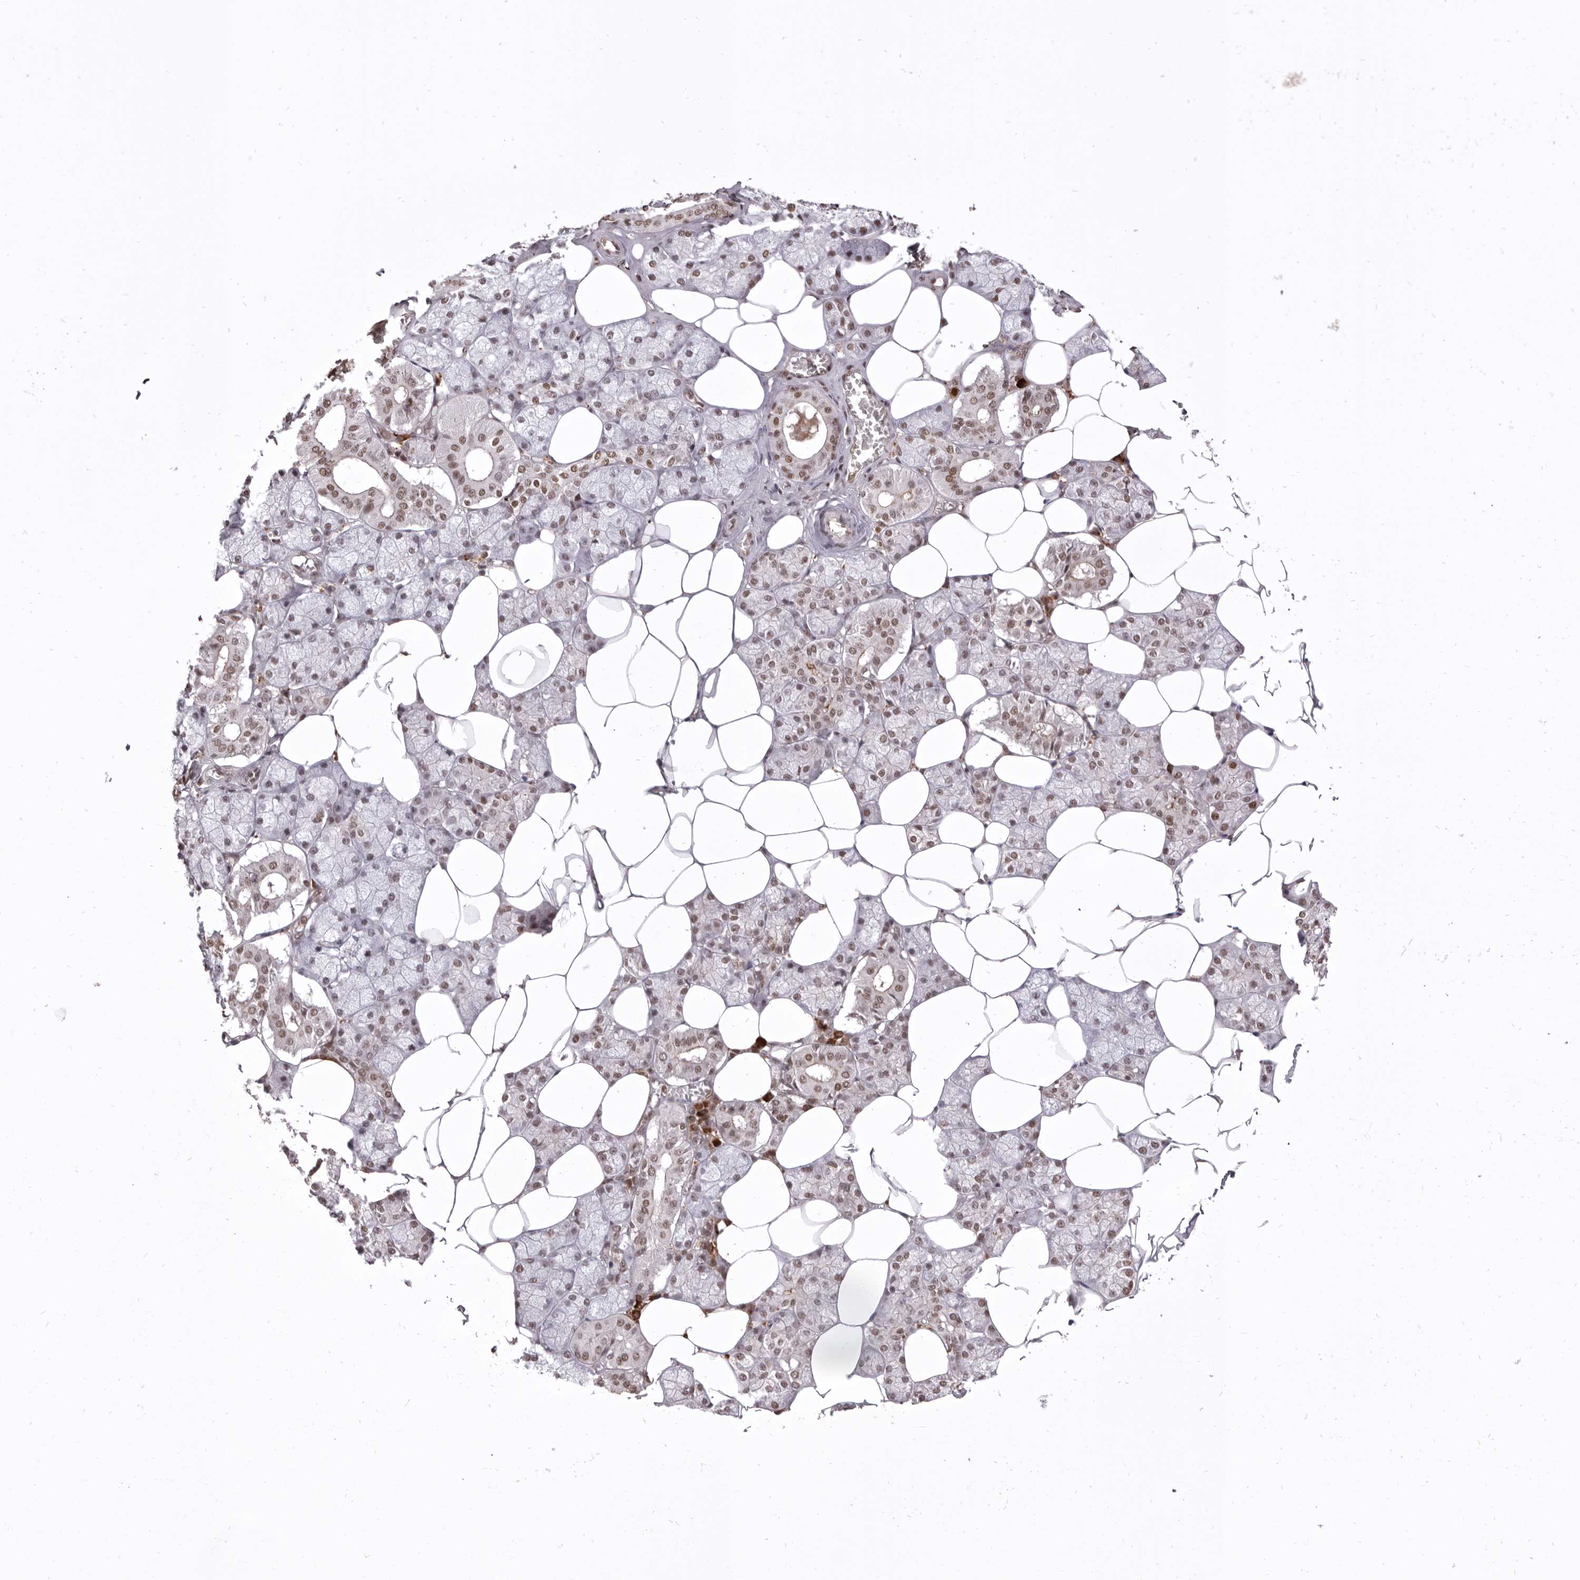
{"staining": {"intensity": "strong", "quantity": ">75%", "location": "nuclear"}, "tissue": "salivary gland", "cell_type": "Glandular cells", "image_type": "normal", "snomed": [{"axis": "morphology", "description": "Normal tissue, NOS"}, {"axis": "topography", "description": "Salivary gland"}], "caption": "IHC histopathology image of benign salivary gland: human salivary gland stained using immunohistochemistry reveals high levels of strong protein expression localized specifically in the nuclear of glandular cells, appearing as a nuclear brown color.", "gene": "CHTOP", "patient": {"sex": "male", "age": 62}}